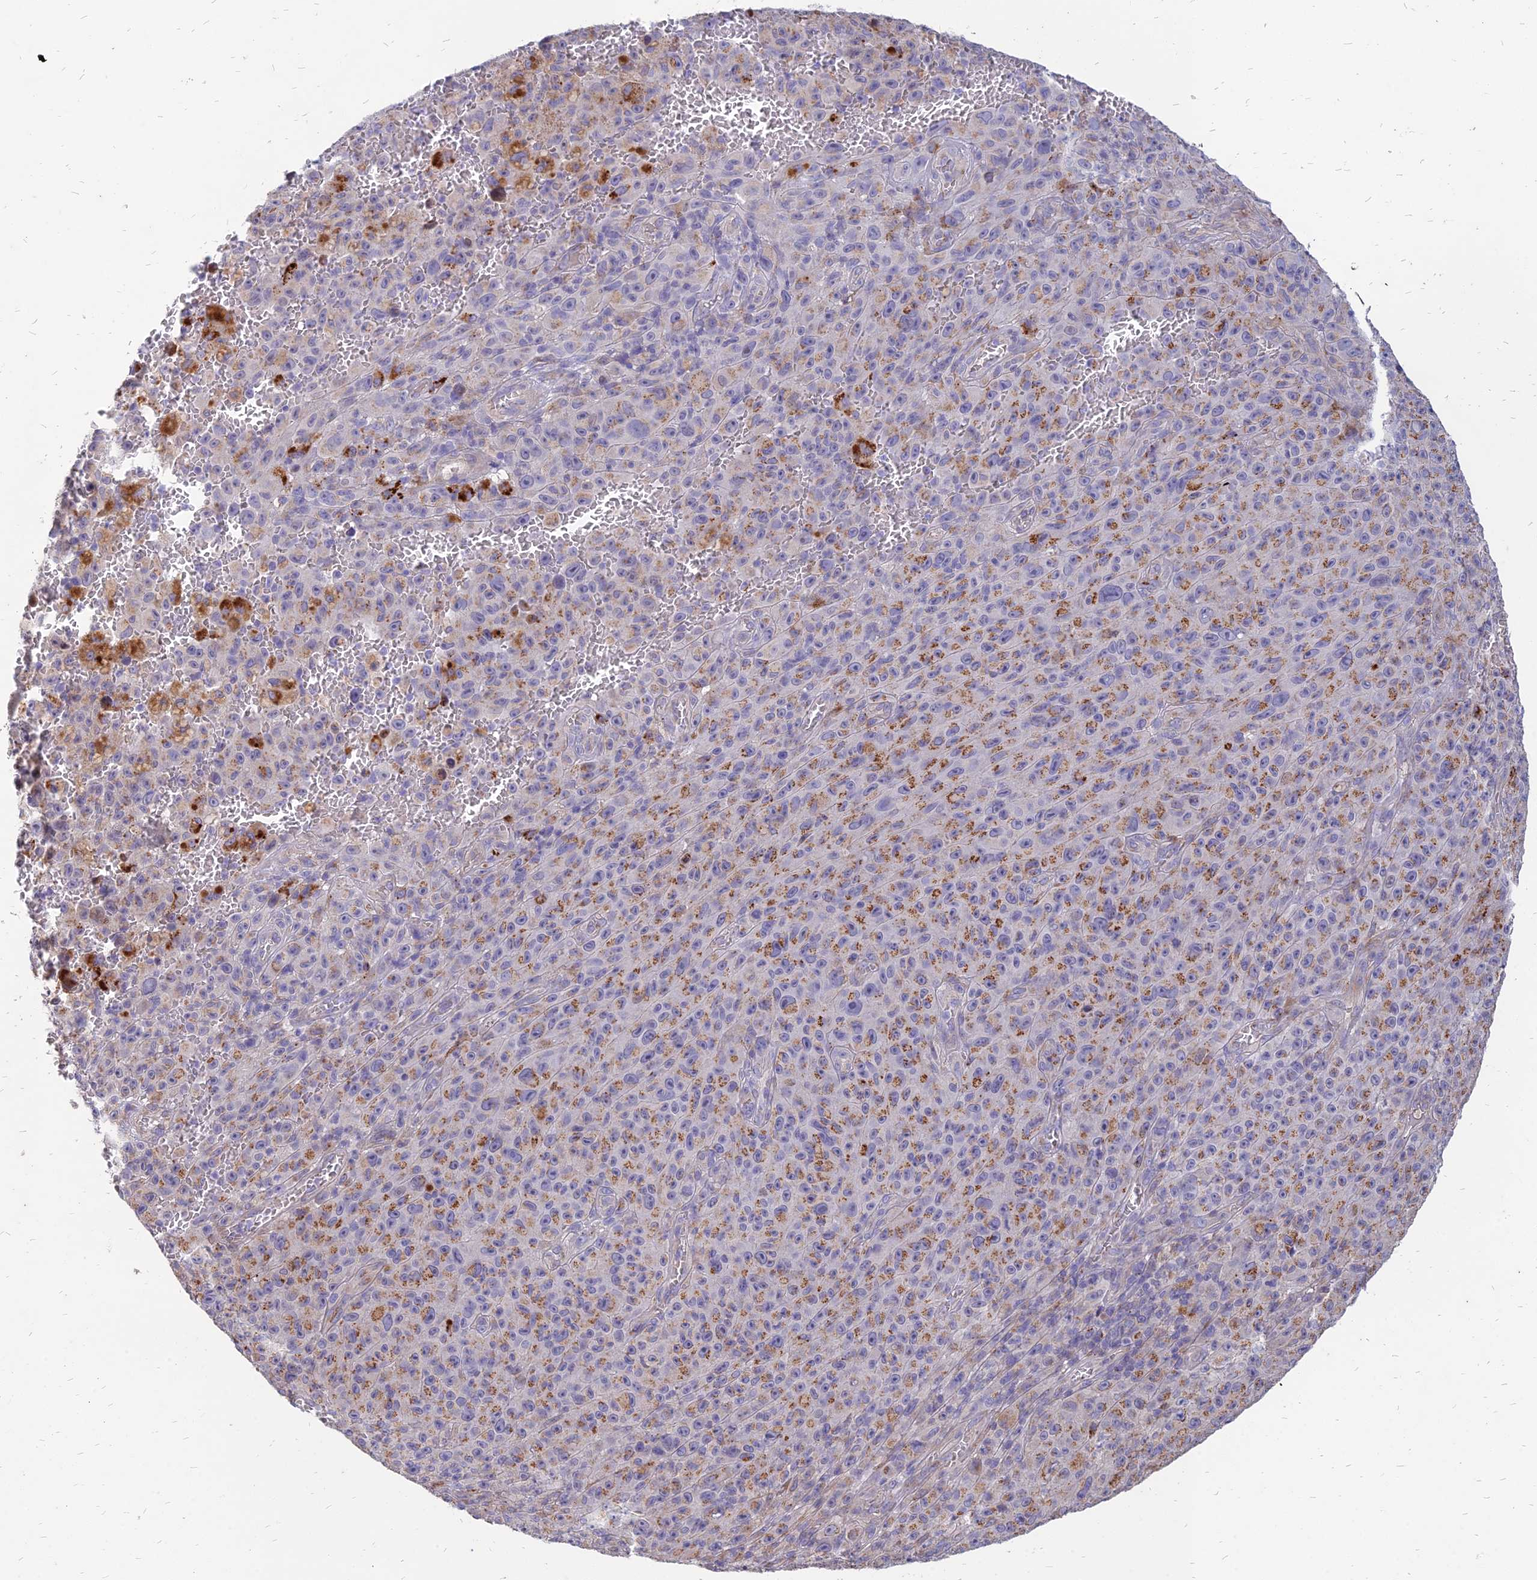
{"staining": {"intensity": "moderate", "quantity": ">75%", "location": "cytoplasmic/membranous"}, "tissue": "melanoma", "cell_type": "Tumor cells", "image_type": "cancer", "snomed": [{"axis": "morphology", "description": "Malignant melanoma, NOS"}, {"axis": "topography", "description": "Skin"}], "caption": "A micrograph showing moderate cytoplasmic/membranous staining in approximately >75% of tumor cells in malignant melanoma, as visualized by brown immunohistochemical staining.", "gene": "ST3GAL6", "patient": {"sex": "female", "age": 82}}